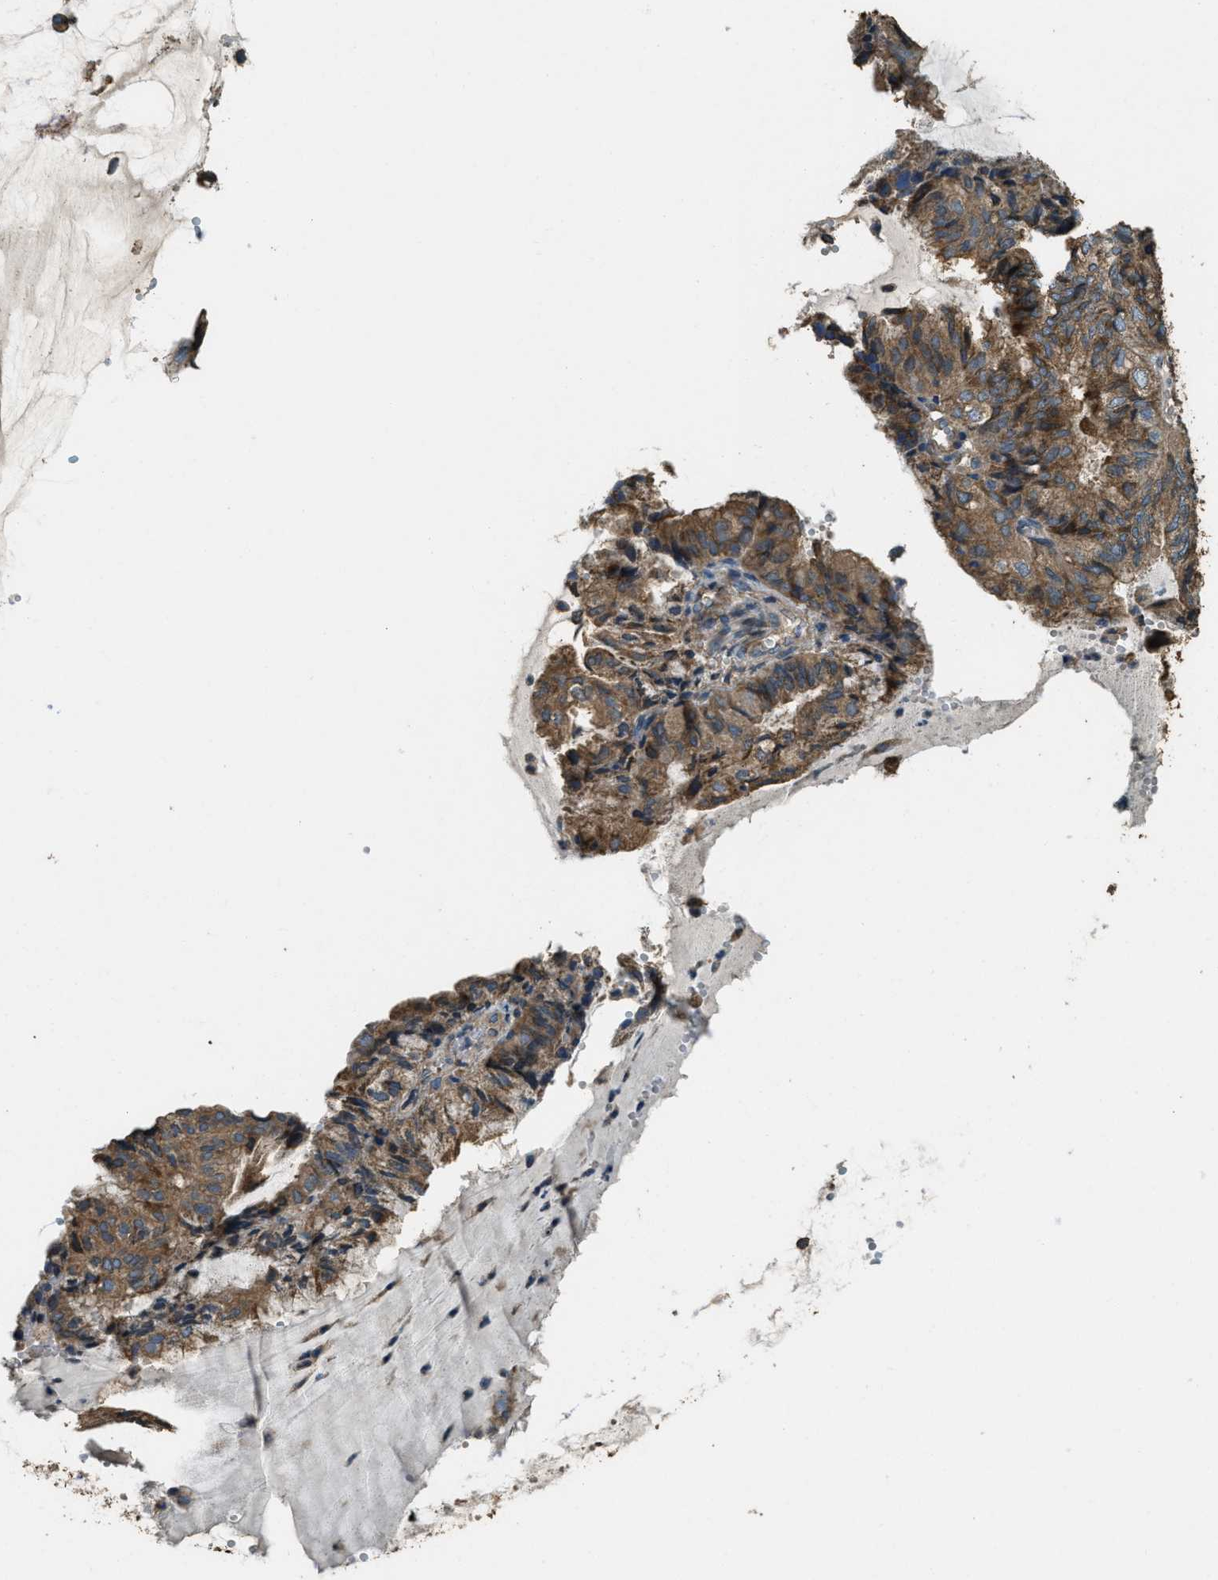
{"staining": {"intensity": "moderate", "quantity": ">75%", "location": "cytoplasmic/membranous"}, "tissue": "endometrial cancer", "cell_type": "Tumor cells", "image_type": "cancer", "snomed": [{"axis": "morphology", "description": "Adenocarcinoma, NOS"}, {"axis": "topography", "description": "Endometrium"}], "caption": "Protein expression analysis of human endometrial adenocarcinoma reveals moderate cytoplasmic/membranous expression in approximately >75% of tumor cells.", "gene": "ERGIC1", "patient": {"sex": "female", "age": 81}}